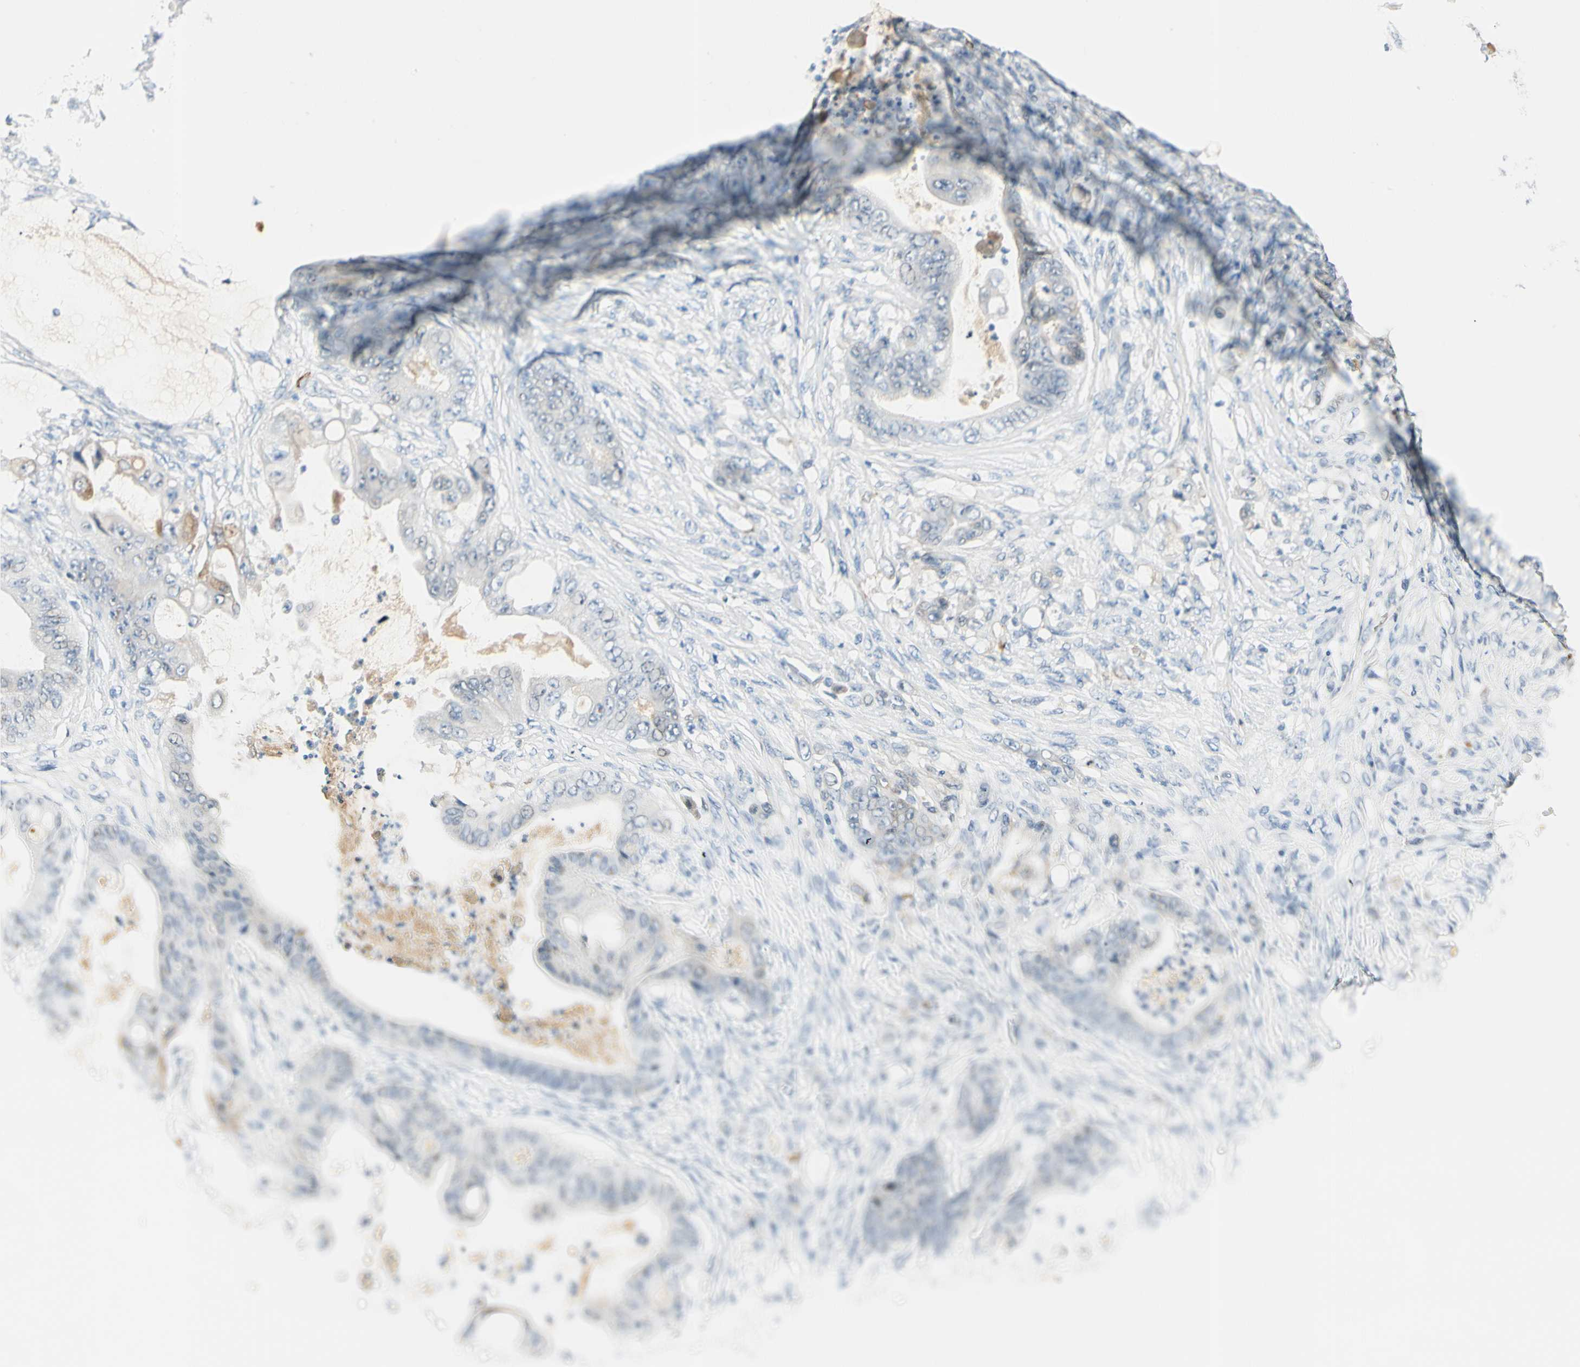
{"staining": {"intensity": "negative", "quantity": "none", "location": "none"}, "tissue": "stomach cancer", "cell_type": "Tumor cells", "image_type": "cancer", "snomed": [{"axis": "morphology", "description": "Adenocarcinoma, NOS"}, {"axis": "topography", "description": "Stomach"}], "caption": "This is an immunohistochemistry (IHC) histopathology image of adenocarcinoma (stomach). There is no positivity in tumor cells.", "gene": "LAMB3", "patient": {"sex": "female", "age": 73}}